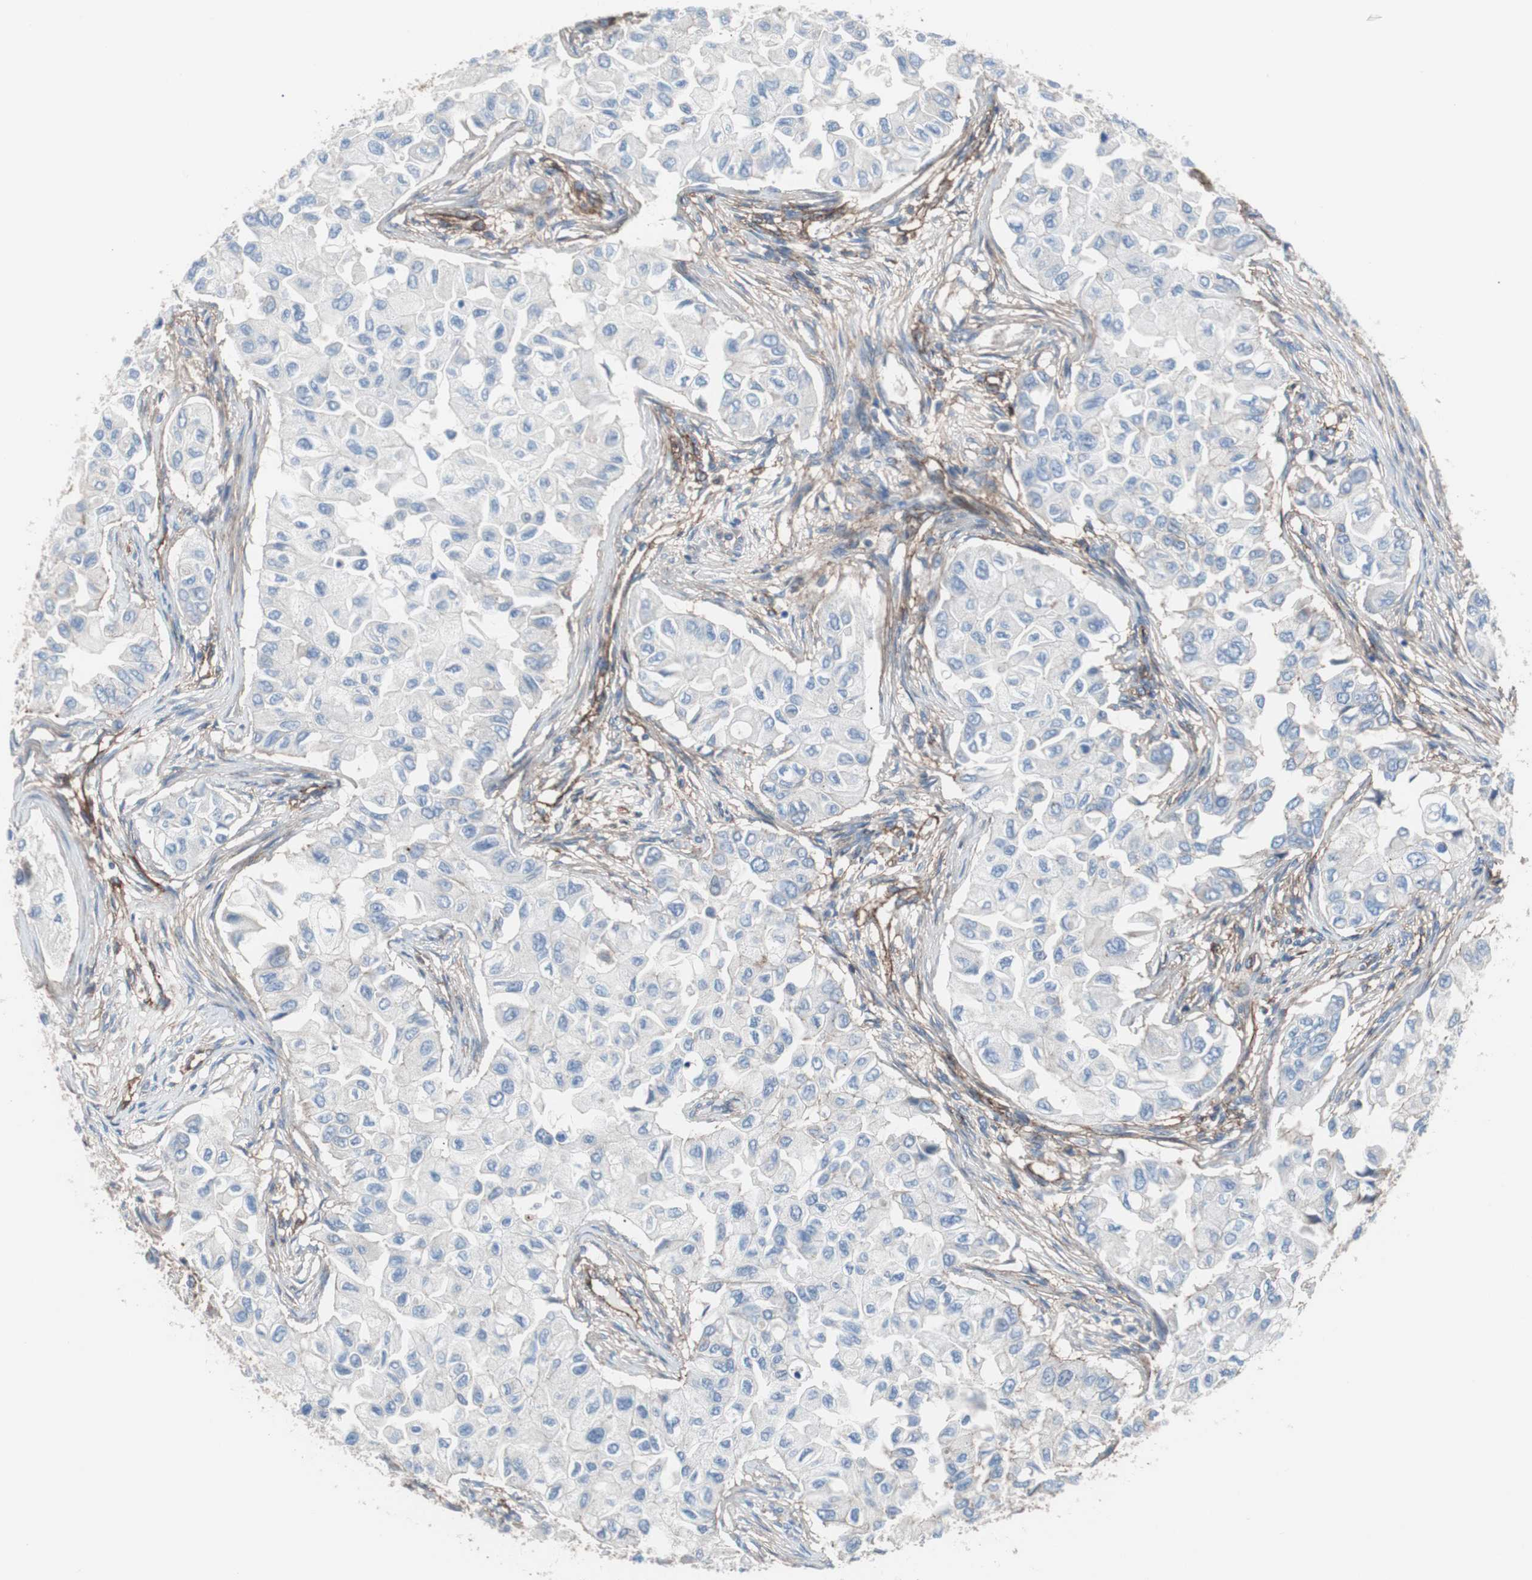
{"staining": {"intensity": "negative", "quantity": "none", "location": "none"}, "tissue": "breast cancer", "cell_type": "Tumor cells", "image_type": "cancer", "snomed": [{"axis": "morphology", "description": "Normal tissue, NOS"}, {"axis": "morphology", "description": "Duct carcinoma"}, {"axis": "topography", "description": "Breast"}], "caption": "Immunohistochemistry of breast invasive ductal carcinoma shows no expression in tumor cells.", "gene": "CD81", "patient": {"sex": "female", "age": 49}}